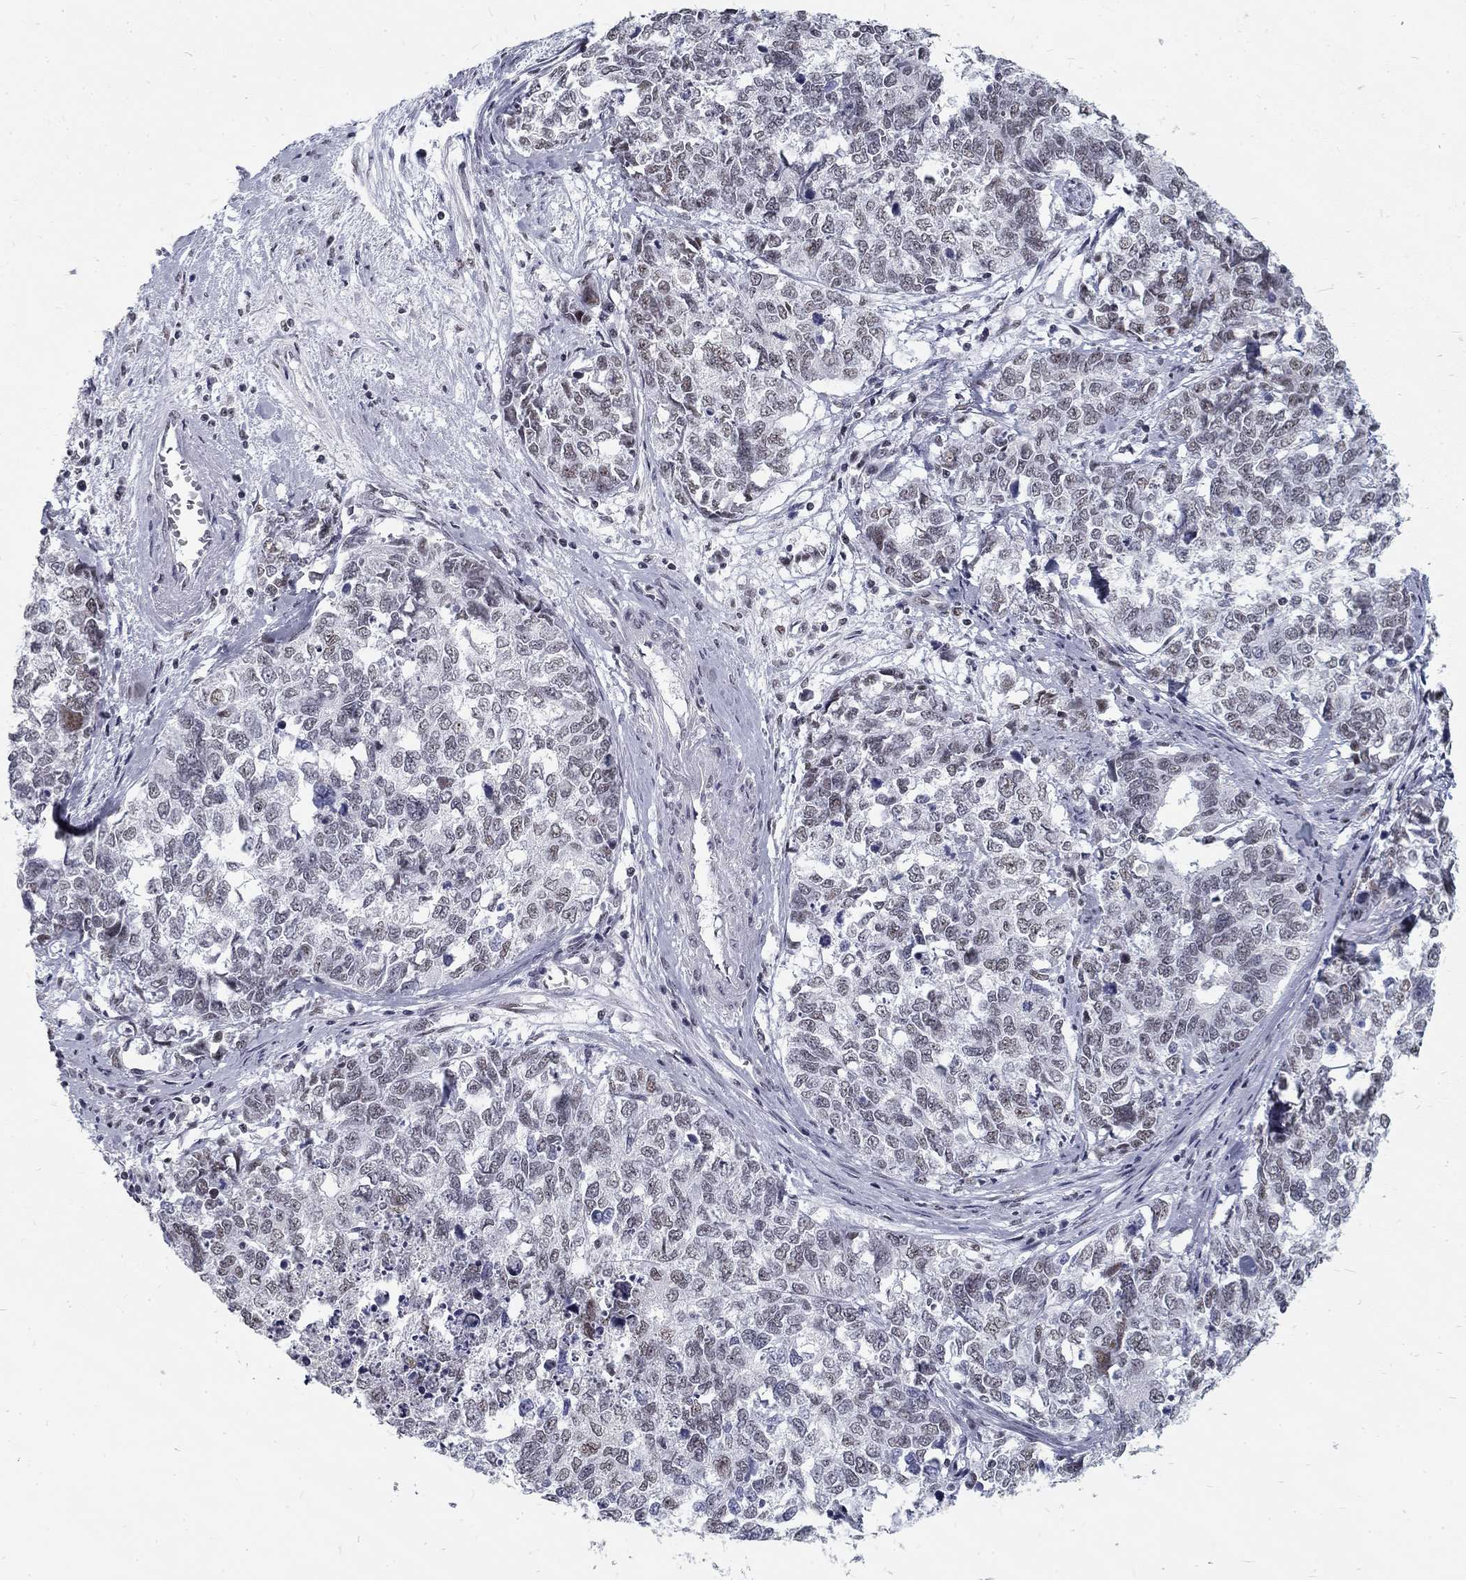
{"staining": {"intensity": "negative", "quantity": "none", "location": "none"}, "tissue": "cervical cancer", "cell_type": "Tumor cells", "image_type": "cancer", "snomed": [{"axis": "morphology", "description": "Squamous cell carcinoma, NOS"}, {"axis": "topography", "description": "Cervix"}], "caption": "Immunohistochemical staining of human cervical cancer (squamous cell carcinoma) shows no significant staining in tumor cells. The staining is performed using DAB (3,3'-diaminobenzidine) brown chromogen with nuclei counter-stained in using hematoxylin.", "gene": "SNORC", "patient": {"sex": "female", "age": 63}}